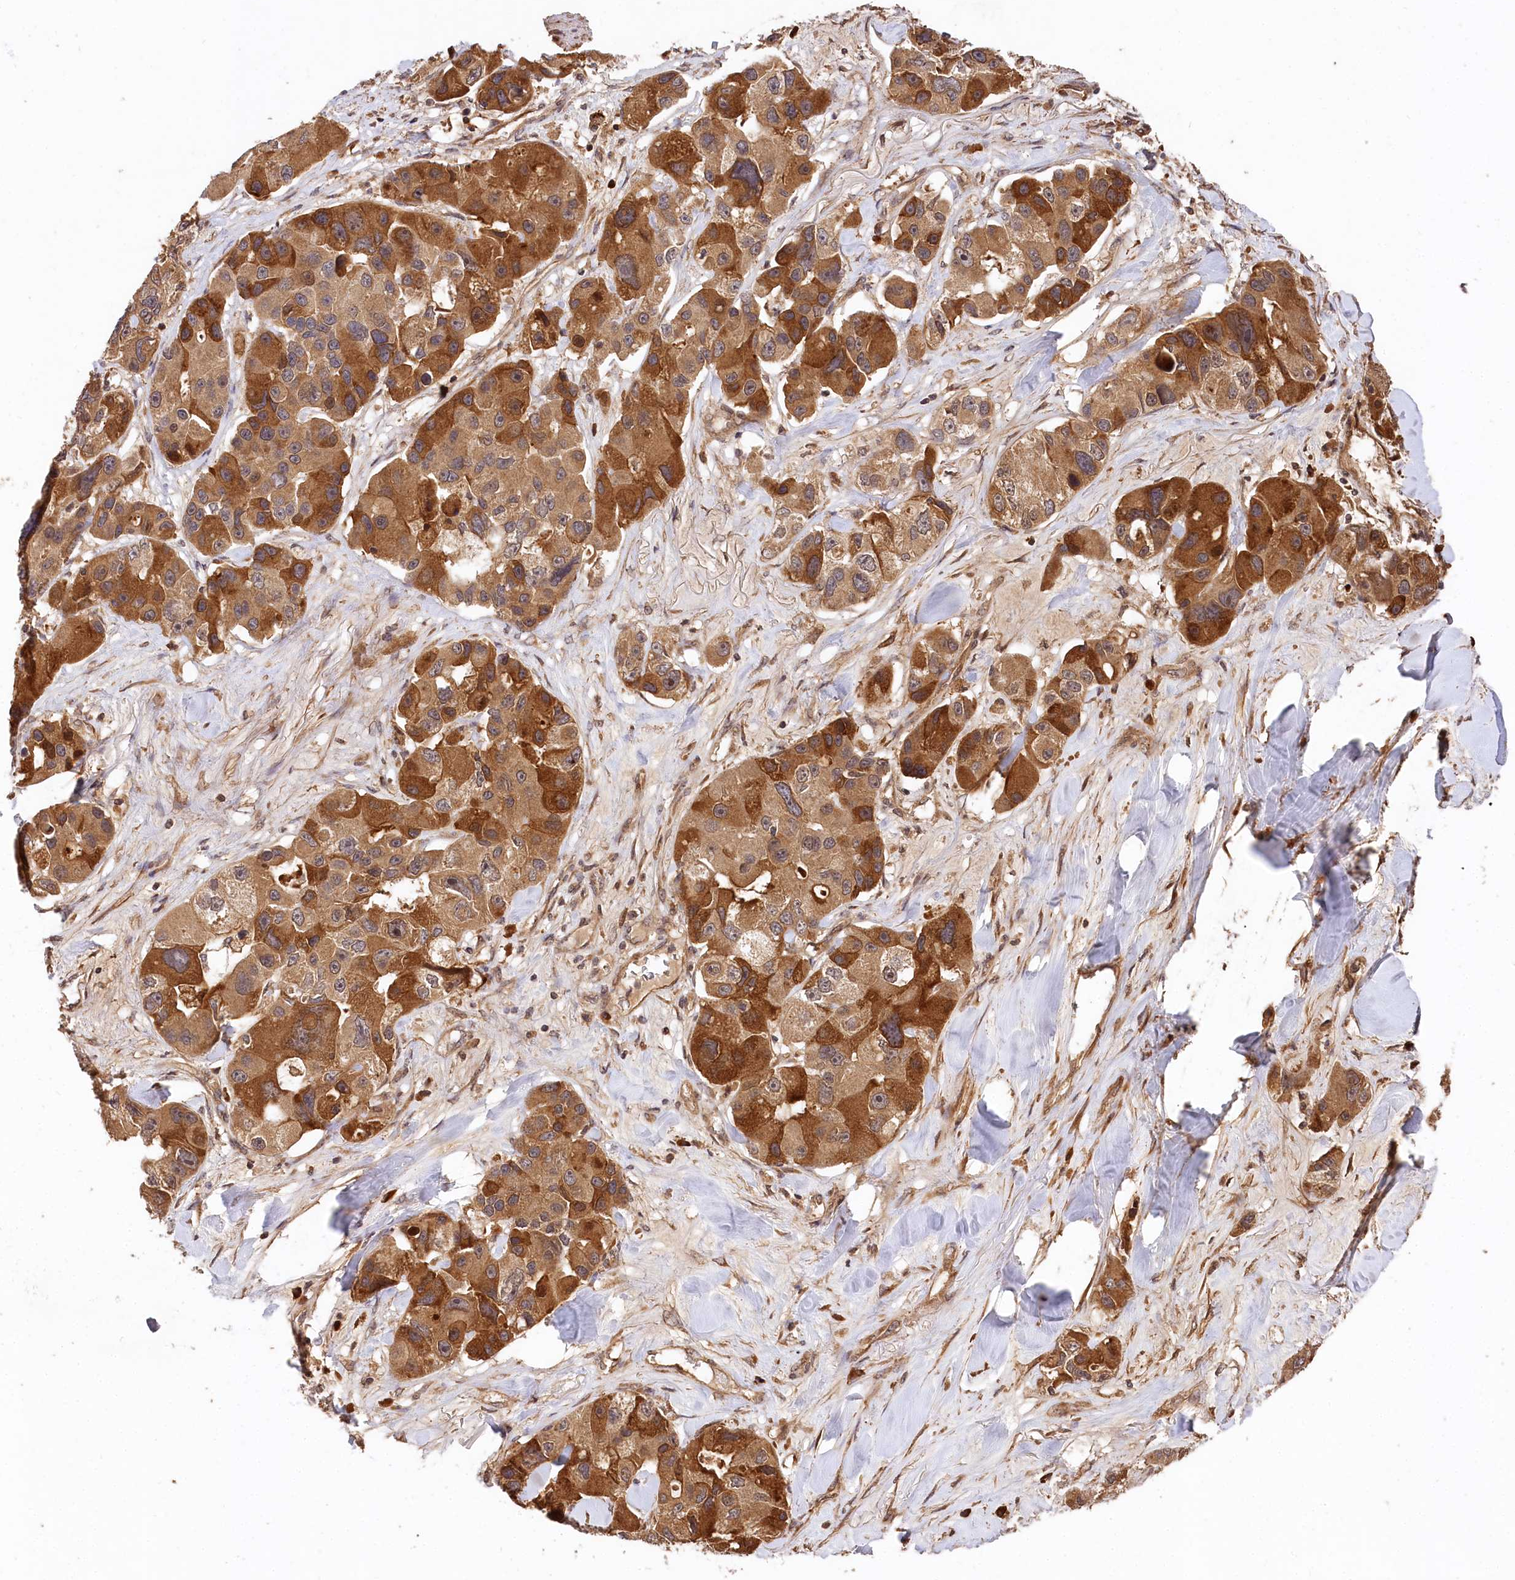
{"staining": {"intensity": "moderate", "quantity": ">75%", "location": "cytoplasmic/membranous"}, "tissue": "lung cancer", "cell_type": "Tumor cells", "image_type": "cancer", "snomed": [{"axis": "morphology", "description": "Adenocarcinoma, NOS"}, {"axis": "topography", "description": "Lung"}], "caption": "This is a histology image of immunohistochemistry staining of adenocarcinoma (lung), which shows moderate positivity in the cytoplasmic/membranous of tumor cells.", "gene": "MCF2L2", "patient": {"sex": "female", "age": 54}}